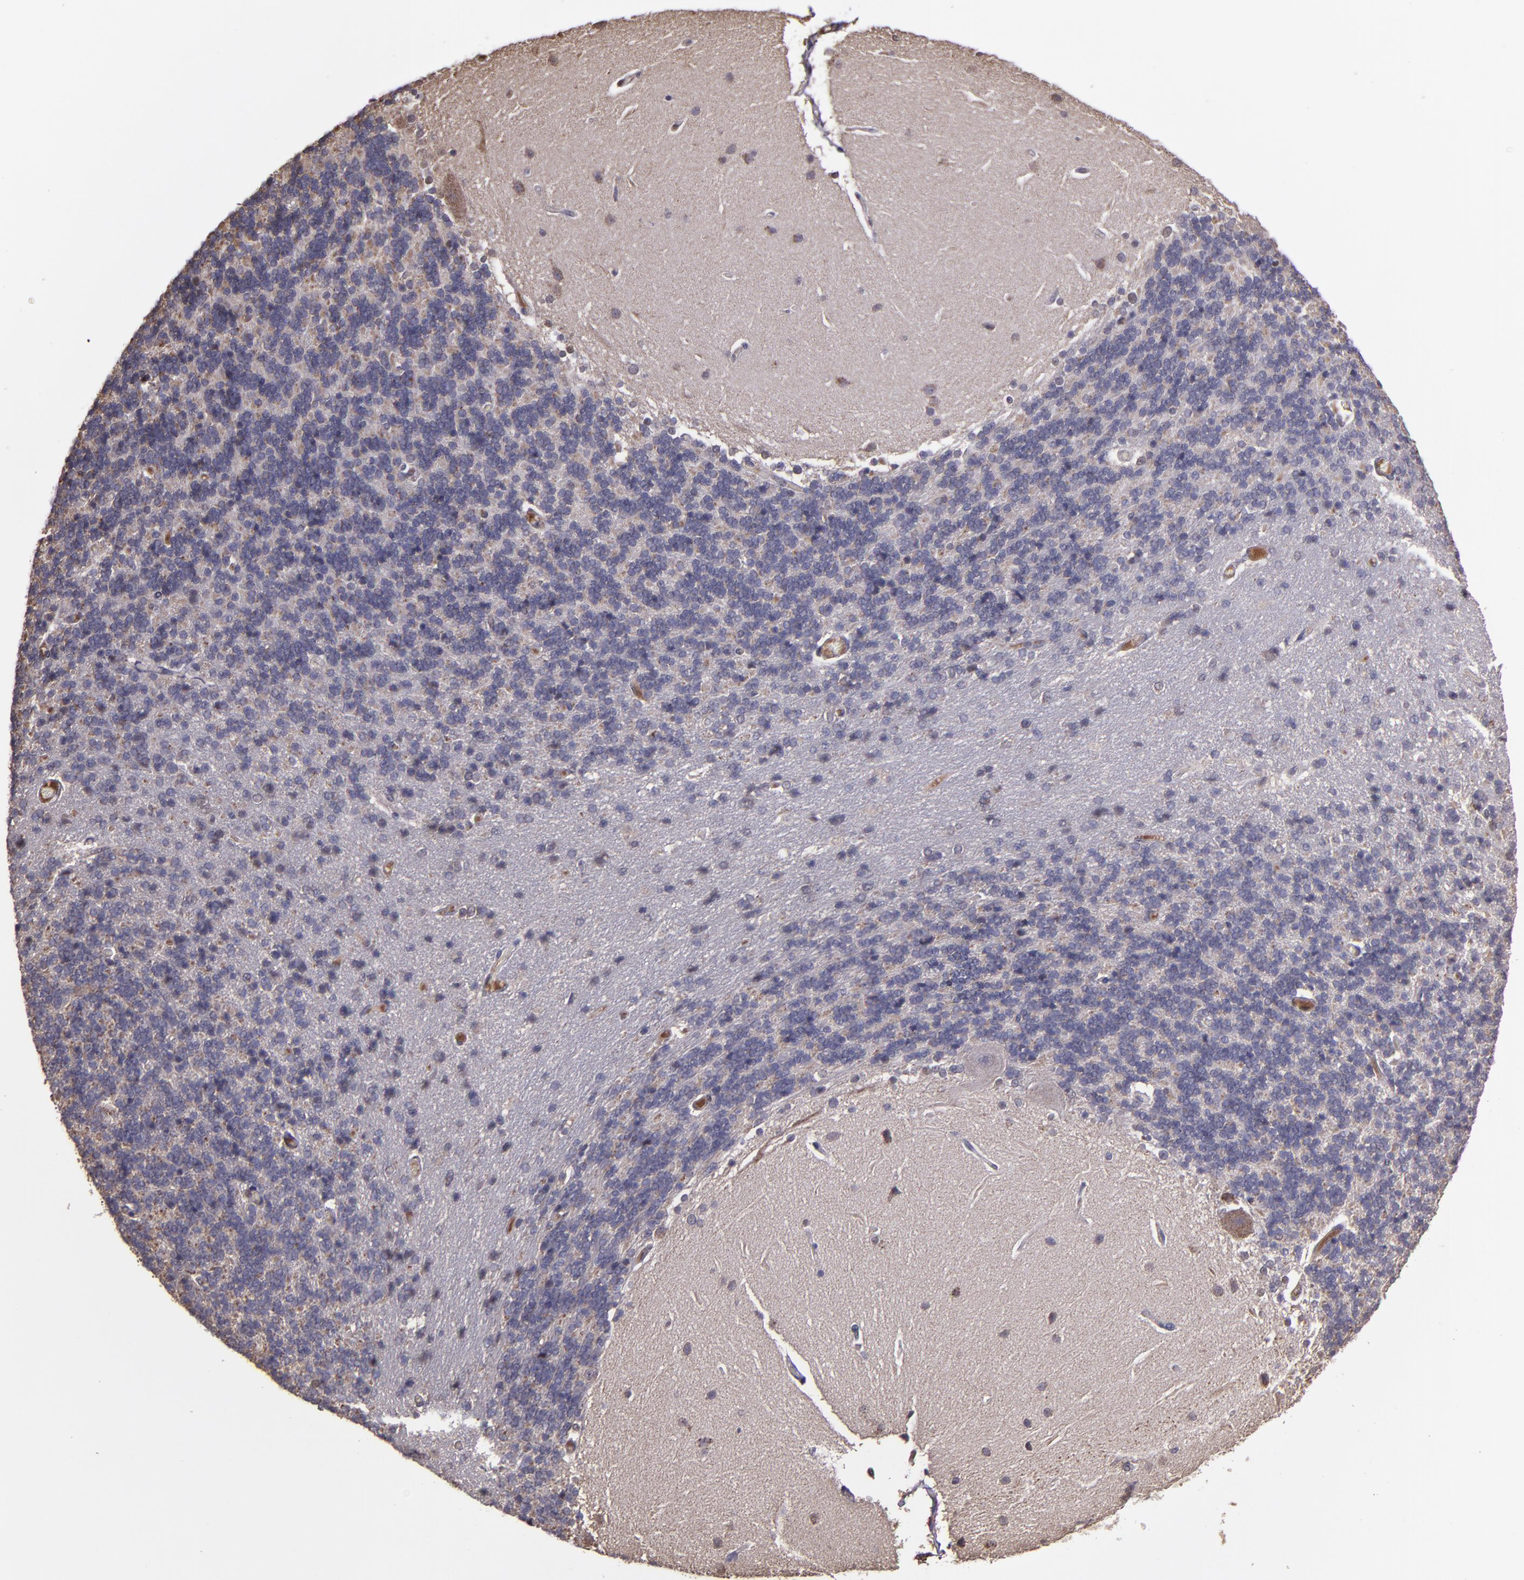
{"staining": {"intensity": "negative", "quantity": "none", "location": "none"}, "tissue": "cerebellum", "cell_type": "Cells in granular layer", "image_type": "normal", "snomed": [{"axis": "morphology", "description": "Normal tissue, NOS"}, {"axis": "topography", "description": "Cerebellum"}], "caption": "IHC of unremarkable human cerebellum exhibits no expression in cells in granular layer.", "gene": "SERPINF2", "patient": {"sex": "female", "age": 54}}